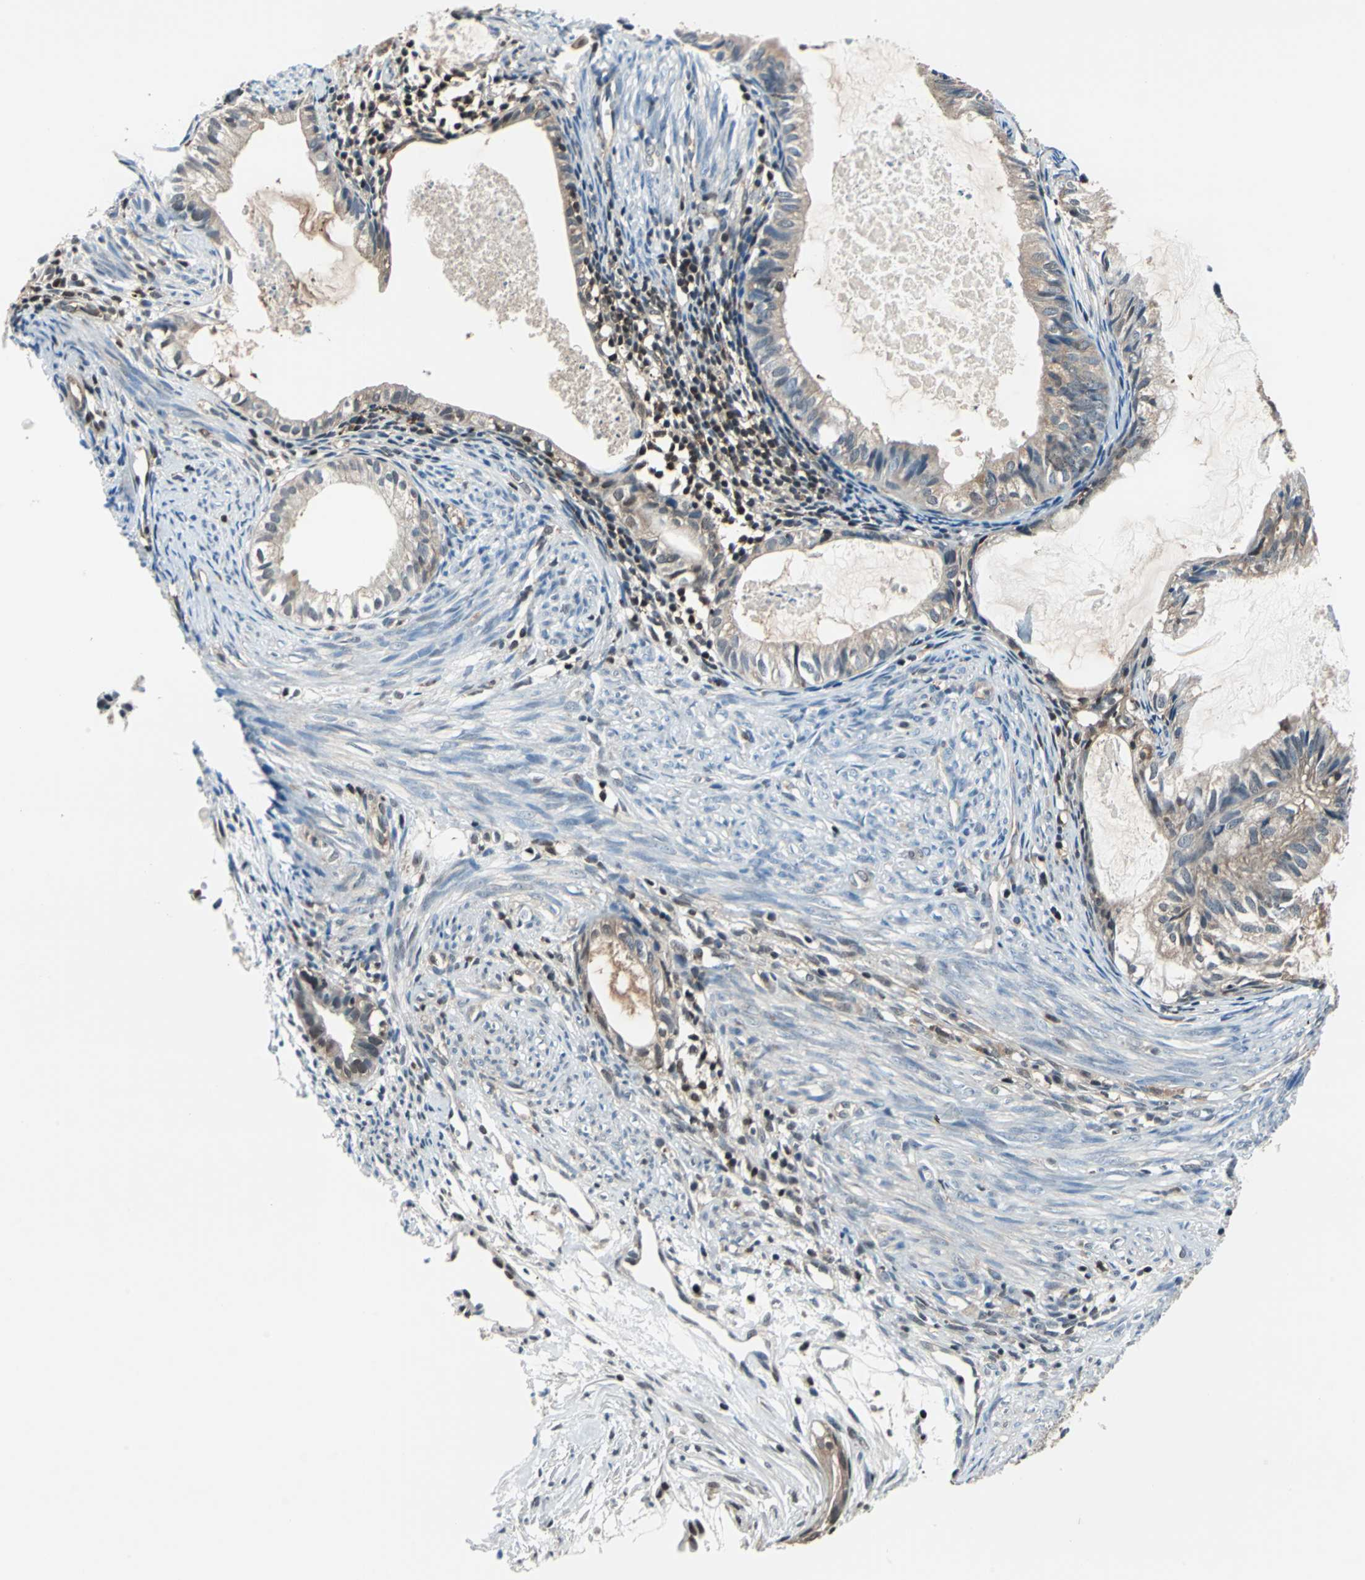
{"staining": {"intensity": "weak", "quantity": "25%-75%", "location": "cytoplasmic/membranous,nuclear"}, "tissue": "cervical cancer", "cell_type": "Tumor cells", "image_type": "cancer", "snomed": [{"axis": "morphology", "description": "Normal tissue, NOS"}, {"axis": "morphology", "description": "Adenocarcinoma, NOS"}, {"axis": "topography", "description": "Cervix"}, {"axis": "topography", "description": "Endometrium"}], "caption": "Protein expression analysis of cervical cancer (adenocarcinoma) shows weak cytoplasmic/membranous and nuclear positivity in about 25%-75% of tumor cells.", "gene": "PSME1", "patient": {"sex": "female", "age": 86}}